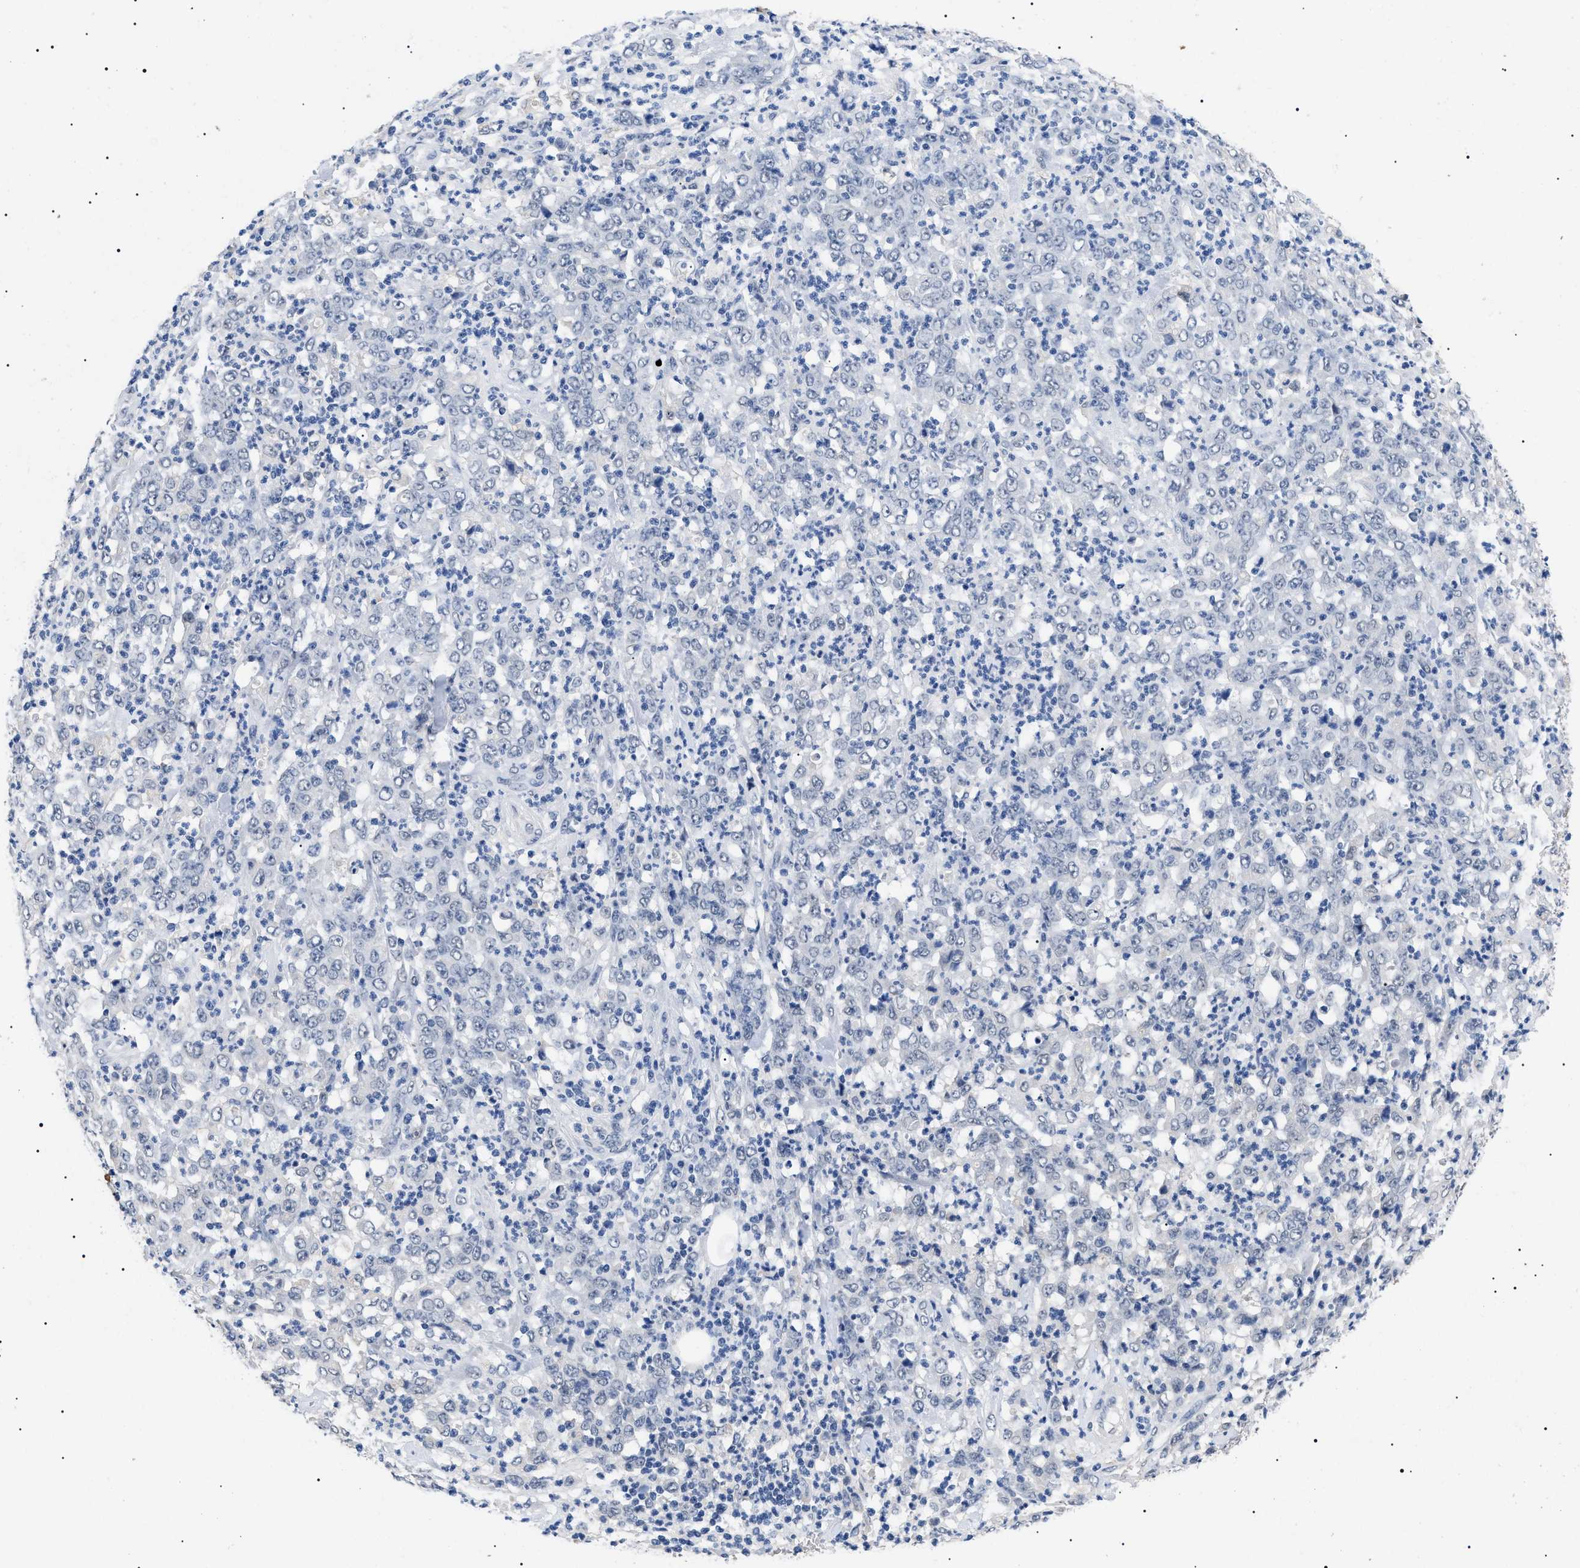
{"staining": {"intensity": "negative", "quantity": "none", "location": "none"}, "tissue": "stomach cancer", "cell_type": "Tumor cells", "image_type": "cancer", "snomed": [{"axis": "morphology", "description": "Adenocarcinoma, NOS"}, {"axis": "topography", "description": "Stomach, lower"}], "caption": "Immunohistochemistry of stomach cancer exhibits no positivity in tumor cells.", "gene": "PRRT2", "patient": {"sex": "female", "age": 71}}